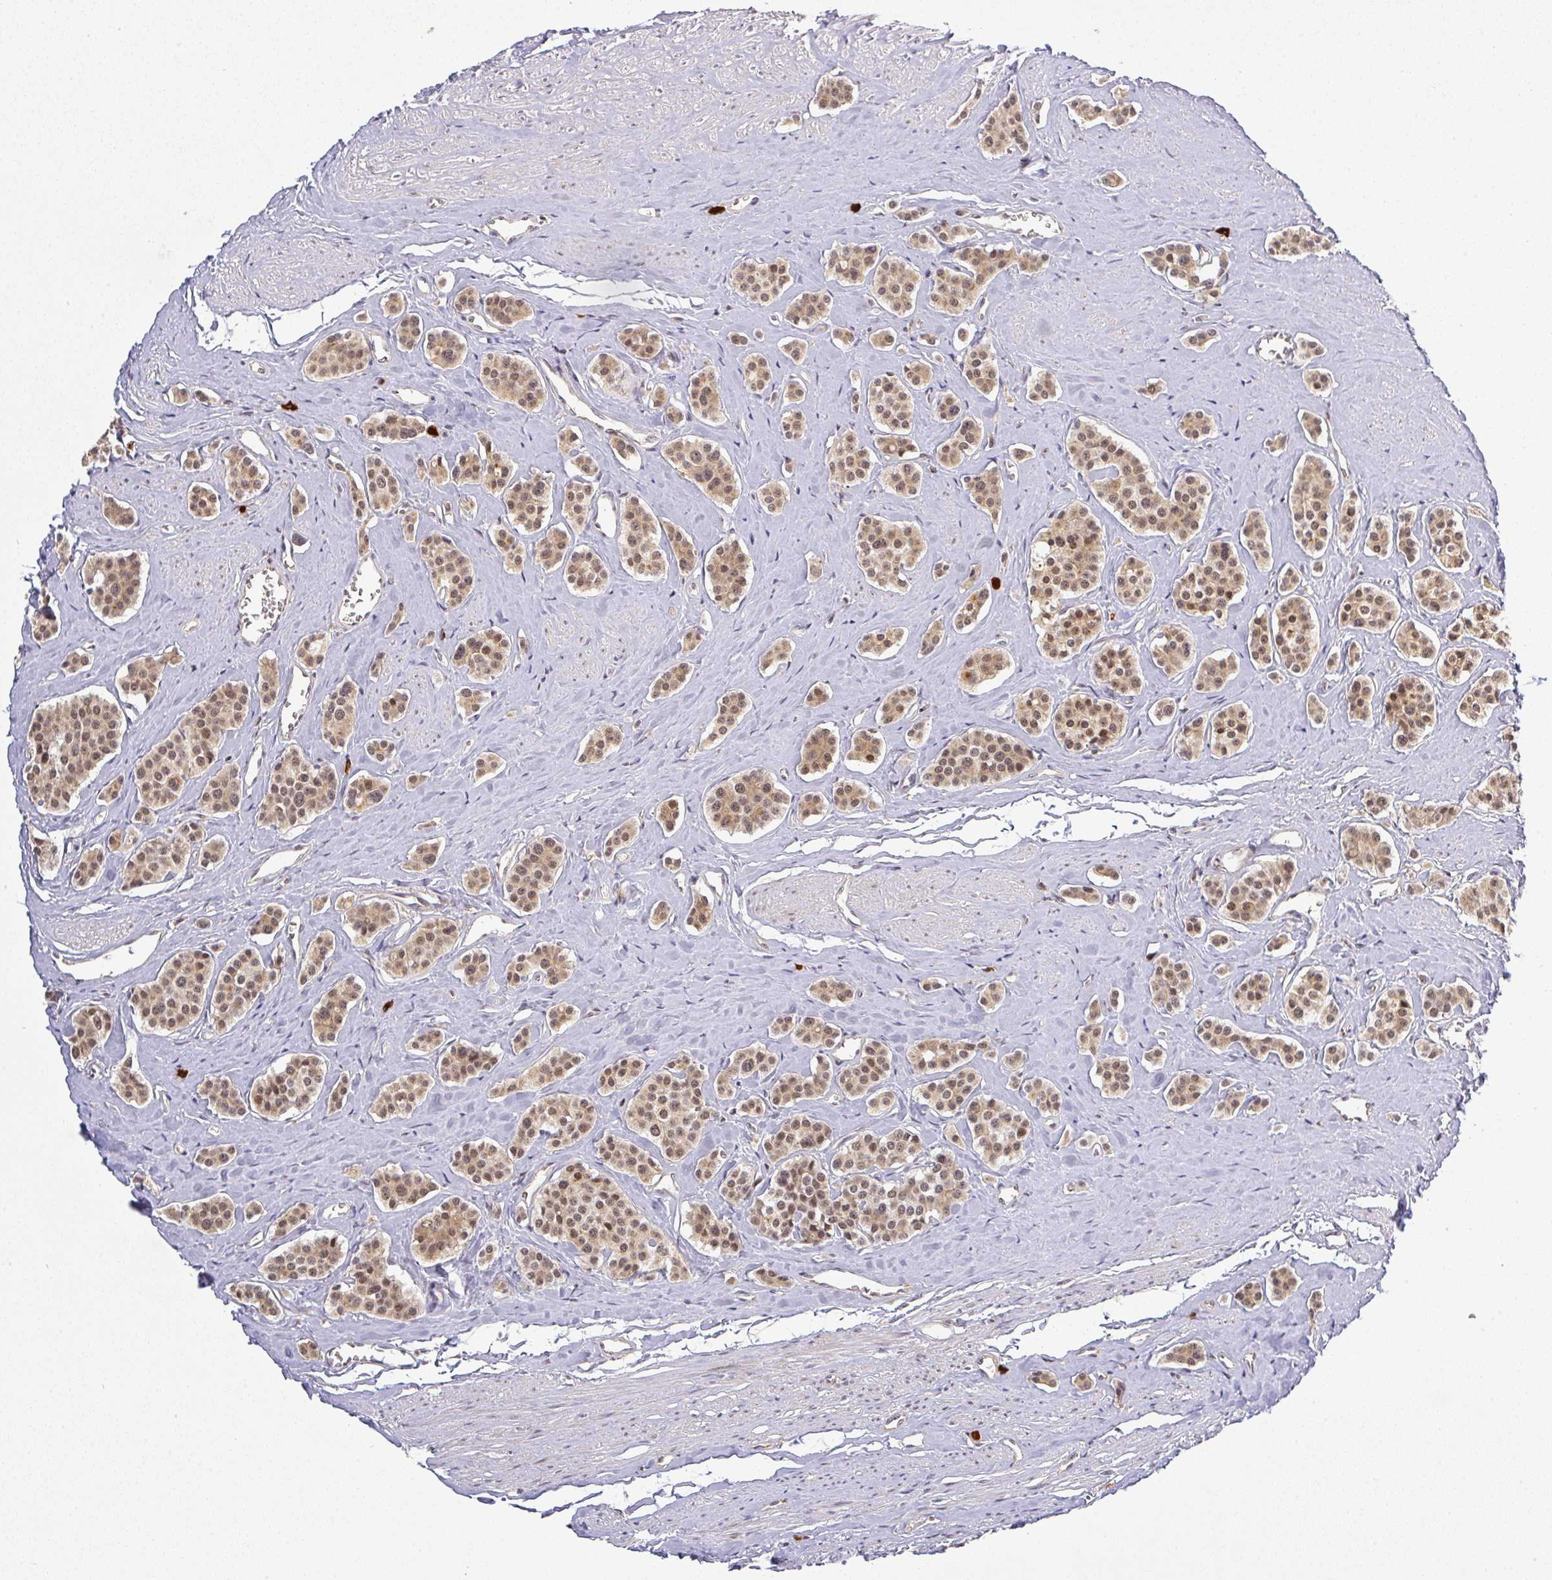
{"staining": {"intensity": "weak", "quantity": ">75%", "location": "cytoplasmic/membranous,nuclear"}, "tissue": "carcinoid", "cell_type": "Tumor cells", "image_type": "cancer", "snomed": [{"axis": "morphology", "description": "Carcinoid, malignant, NOS"}, {"axis": "topography", "description": "Small intestine"}], "caption": "This image exhibits malignant carcinoid stained with immunohistochemistry (IHC) to label a protein in brown. The cytoplasmic/membranous and nuclear of tumor cells show weak positivity for the protein. Nuclei are counter-stained blue.", "gene": "FAM153A", "patient": {"sex": "male", "age": 60}}